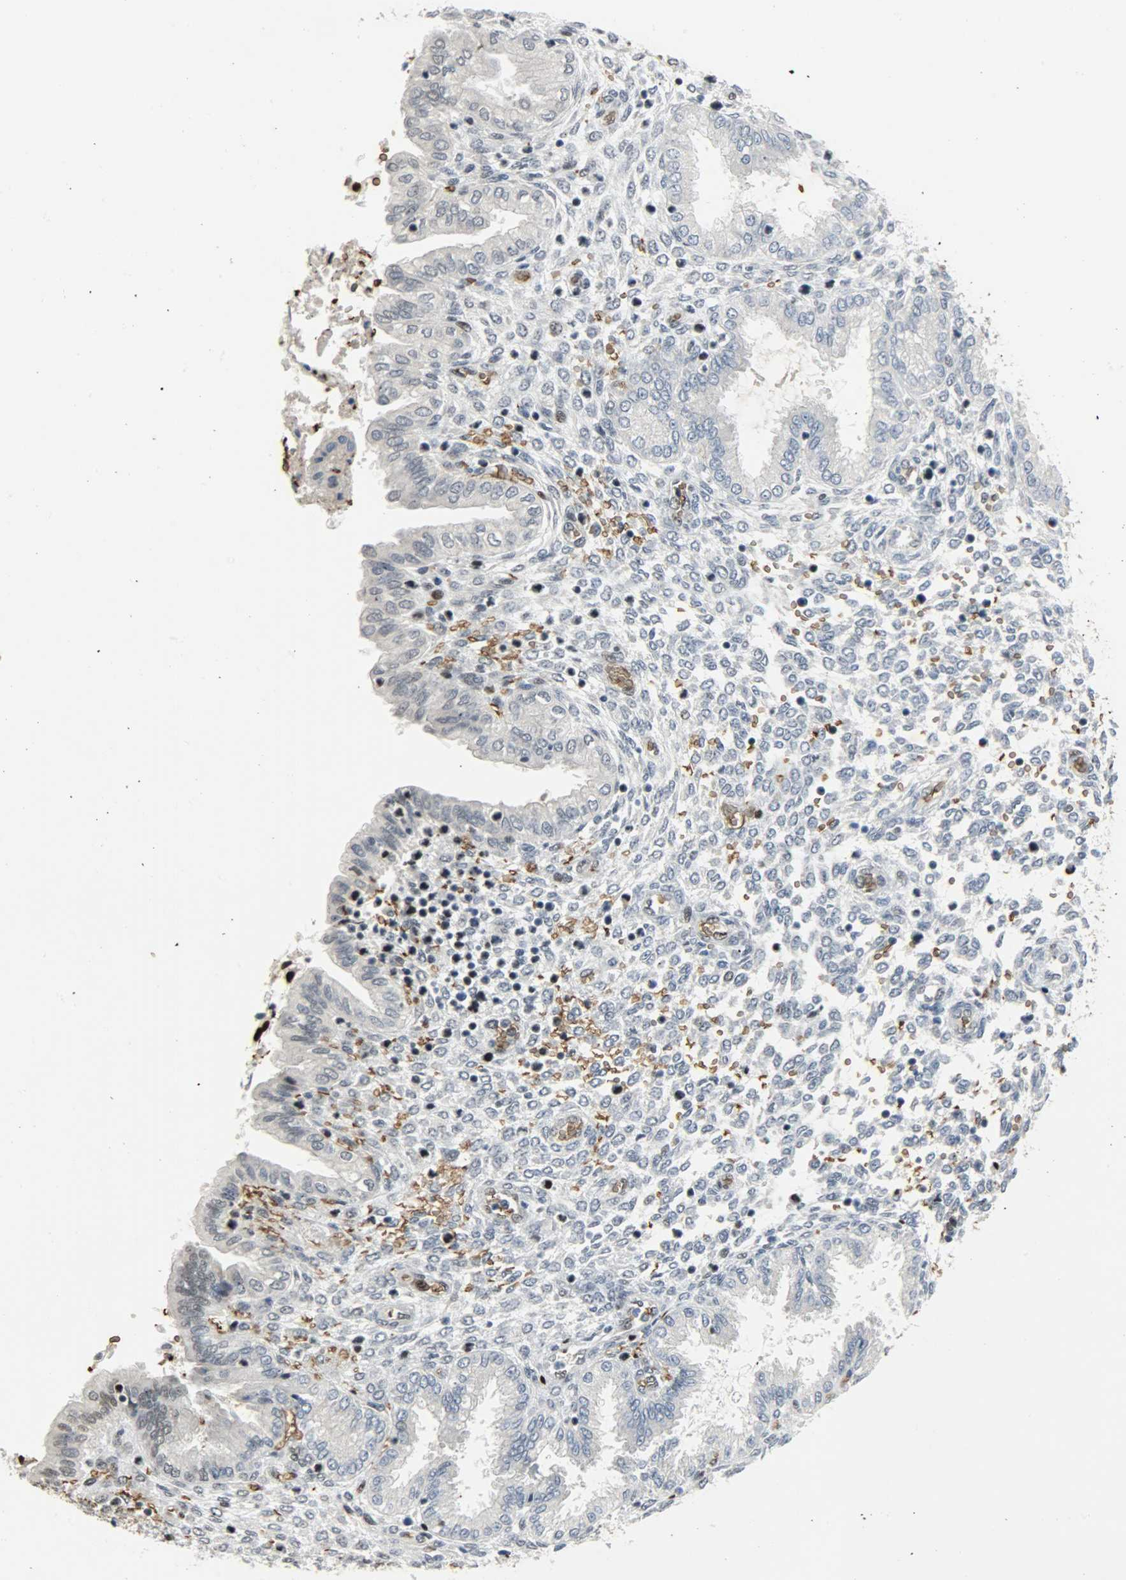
{"staining": {"intensity": "strong", "quantity": ">75%", "location": "nuclear"}, "tissue": "endometrium", "cell_type": "Cells in endometrial stroma", "image_type": "normal", "snomed": [{"axis": "morphology", "description": "Normal tissue, NOS"}, {"axis": "topography", "description": "Endometrium"}], "caption": "Endometrium stained with immunohistochemistry (IHC) demonstrates strong nuclear positivity in about >75% of cells in endometrial stroma.", "gene": "SNAI1", "patient": {"sex": "female", "age": 33}}